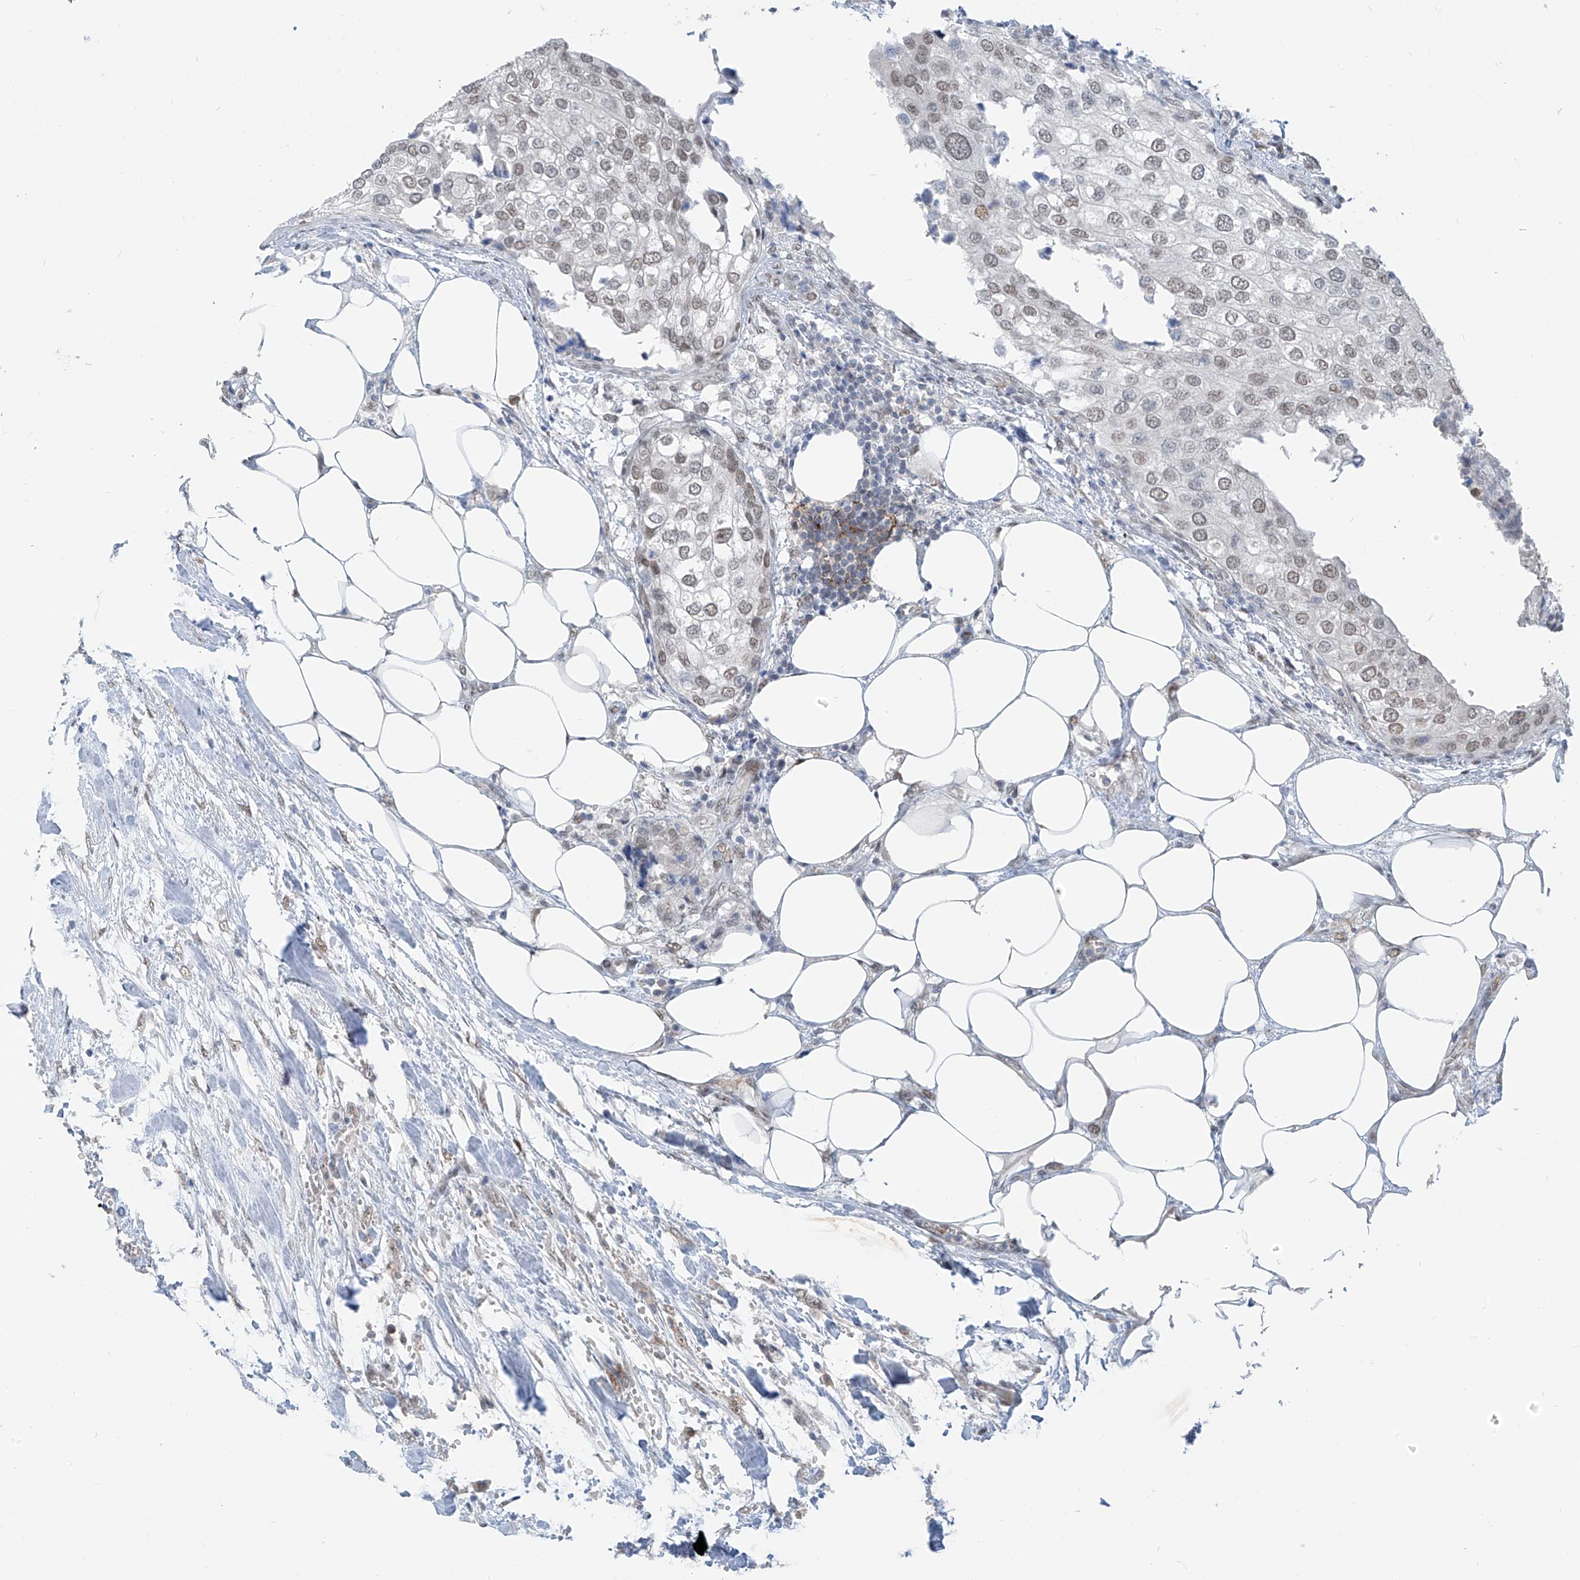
{"staining": {"intensity": "weak", "quantity": ">75%", "location": "nuclear"}, "tissue": "urothelial cancer", "cell_type": "Tumor cells", "image_type": "cancer", "snomed": [{"axis": "morphology", "description": "Urothelial carcinoma, High grade"}, {"axis": "topography", "description": "Urinary bladder"}], "caption": "A histopathology image of human high-grade urothelial carcinoma stained for a protein exhibits weak nuclear brown staining in tumor cells.", "gene": "MCM9", "patient": {"sex": "male", "age": 64}}